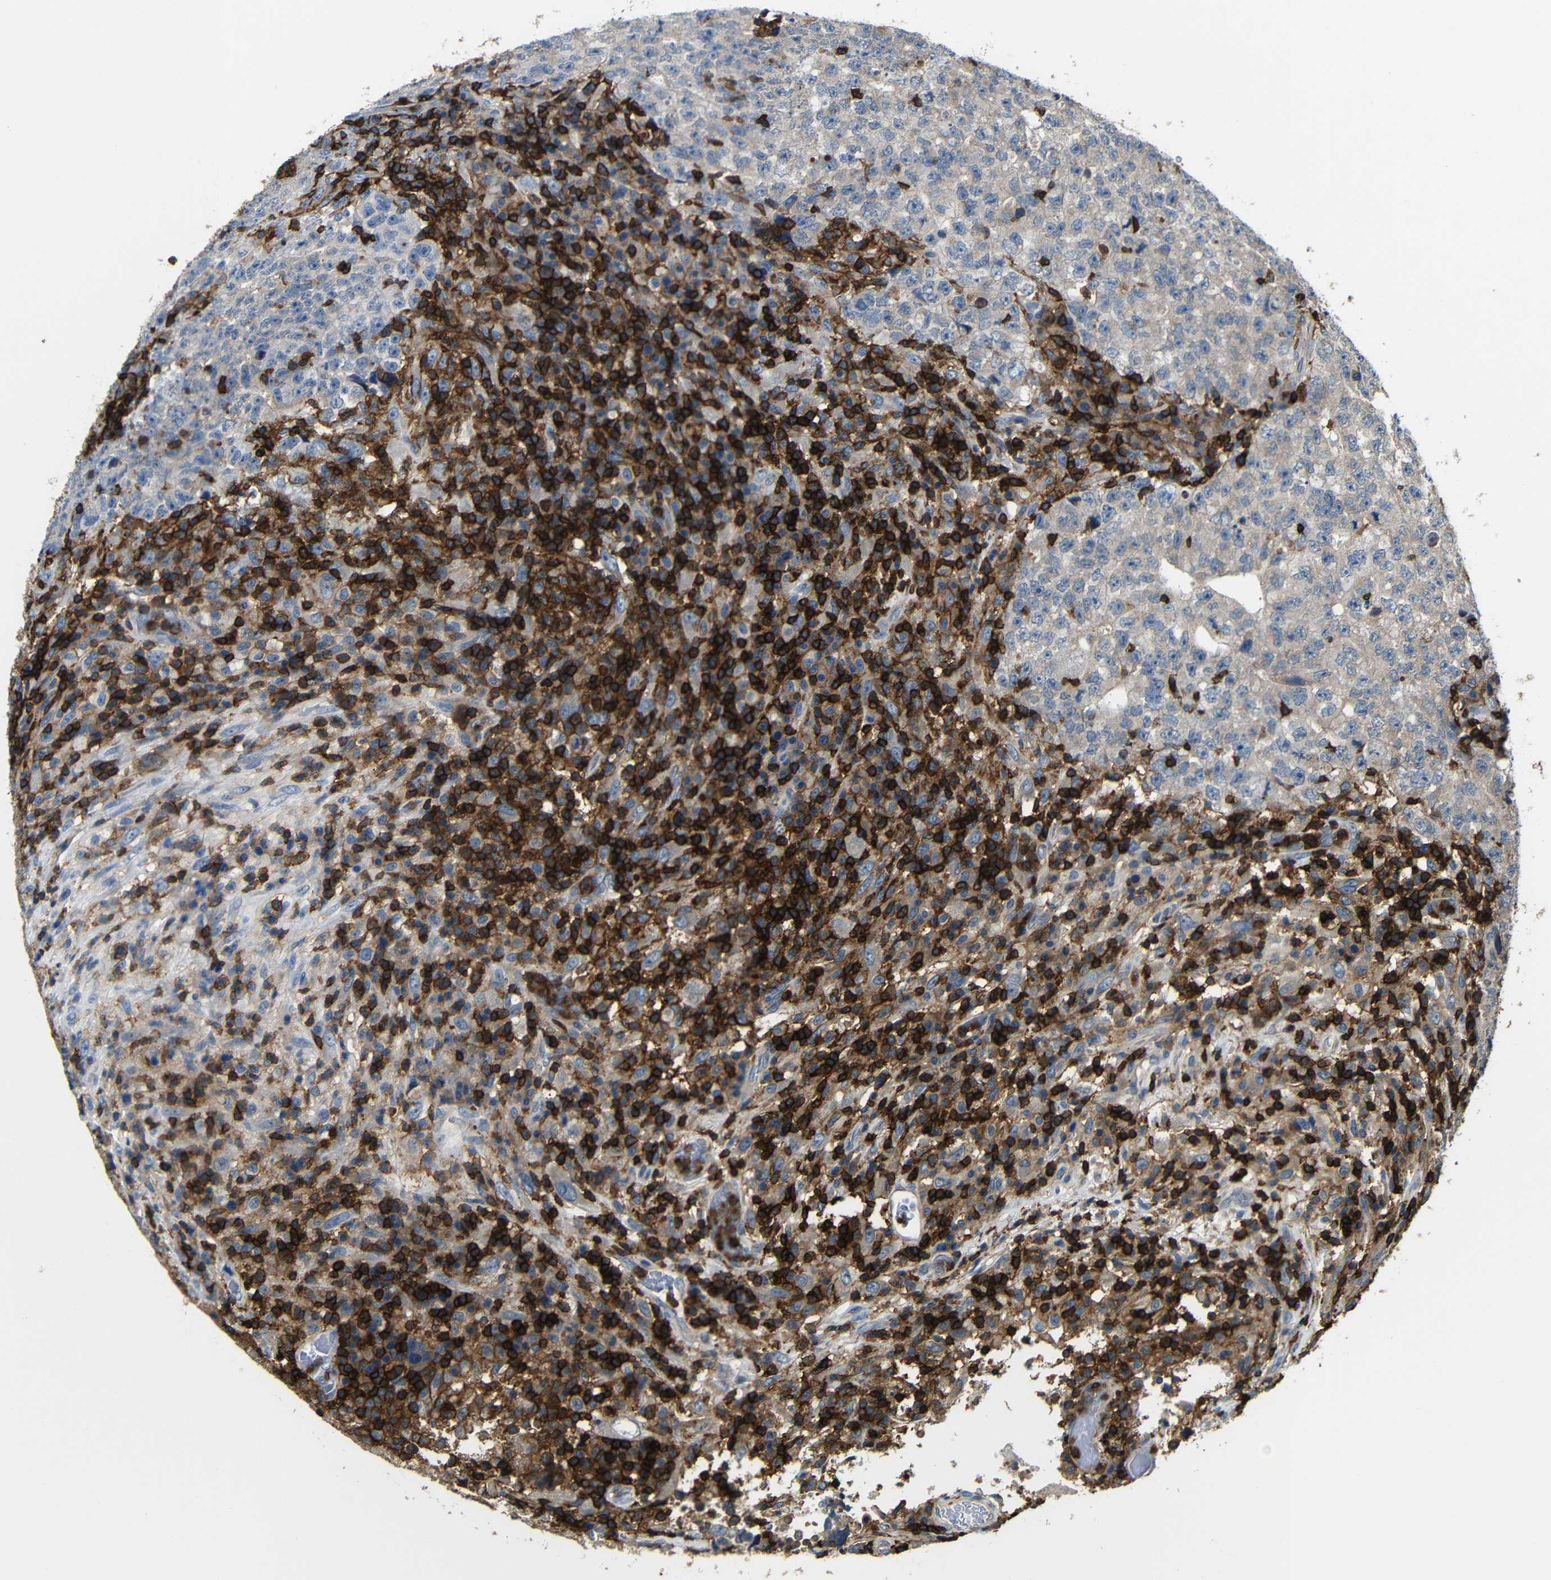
{"staining": {"intensity": "weak", "quantity": "<25%", "location": "cytoplasmic/membranous"}, "tissue": "testis cancer", "cell_type": "Tumor cells", "image_type": "cancer", "snomed": [{"axis": "morphology", "description": "Necrosis, NOS"}, {"axis": "morphology", "description": "Carcinoma, Embryonal, NOS"}, {"axis": "topography", "description": "Testis"}], "caption": "Immunohistochemistry (IHC) micrograph of testis cancer (embryonal carcinoma) stained for a protein (brown), which displays no staining in tumor cells.", "gene": "P2RY12", "patient": {"sex": "male", "age": 19}}